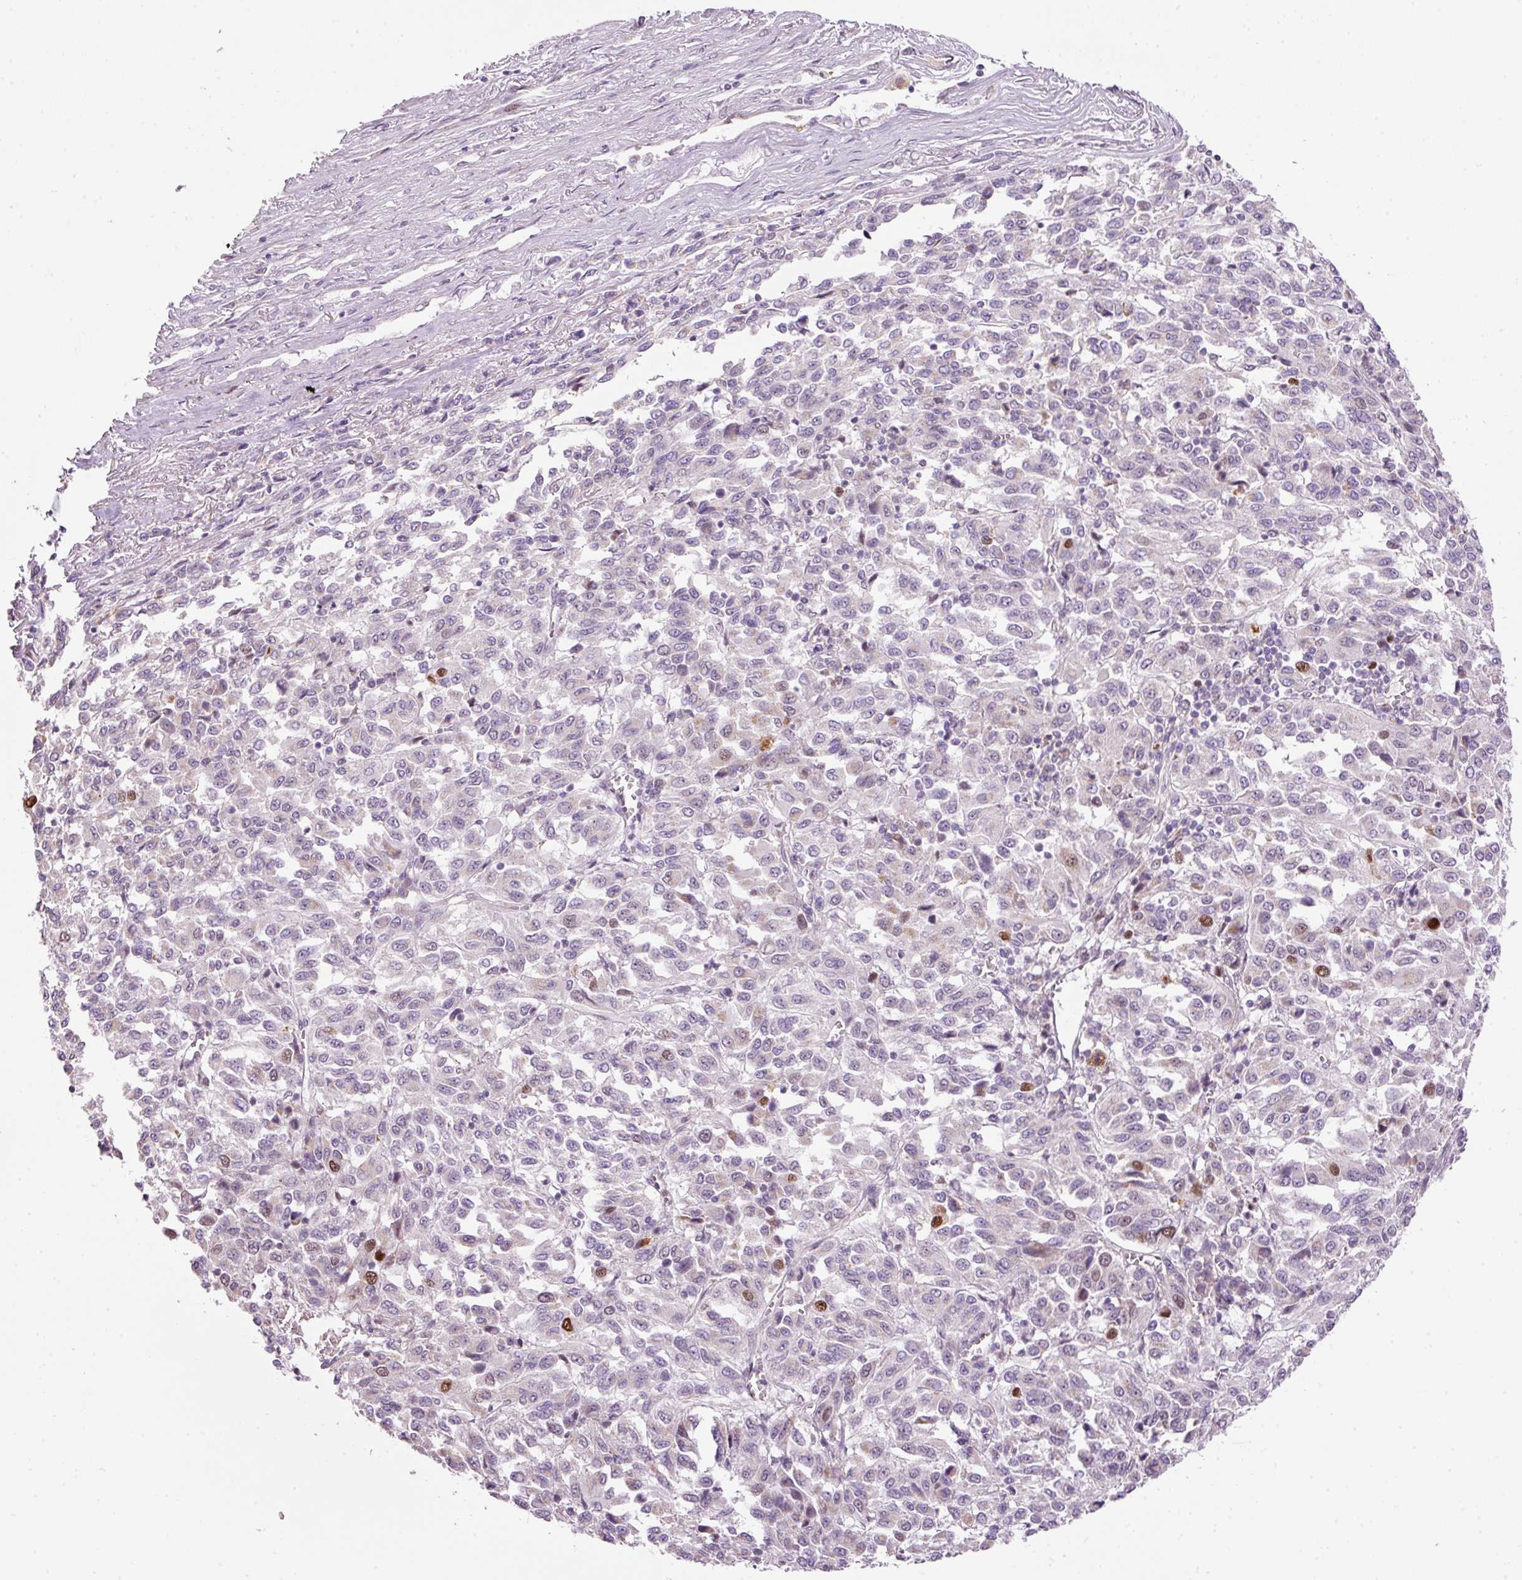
{"staining": {"intensity": "moderate", "quantity": "<25%", "location": "cytoplasmic/membranous,nuclear"}, "tissue": "melanoma", "cell_type": "Tumor cells", "image_type": "cancer", "snomed": [{"axis": "morphology", "description": "Malignant melanoma, Metastatic site"}, {"axis": "topography", "description": "Lung"}], "caption": "Immunohistochemical staining of human malignant melanoma (metastatic site) reveals low levels of moderate cytoplasmic/membranous and nuclear staining in approximately <25% of tumor cells.", "gene": "KPNA2", "patient": {"sex": "male", "age": 64}}